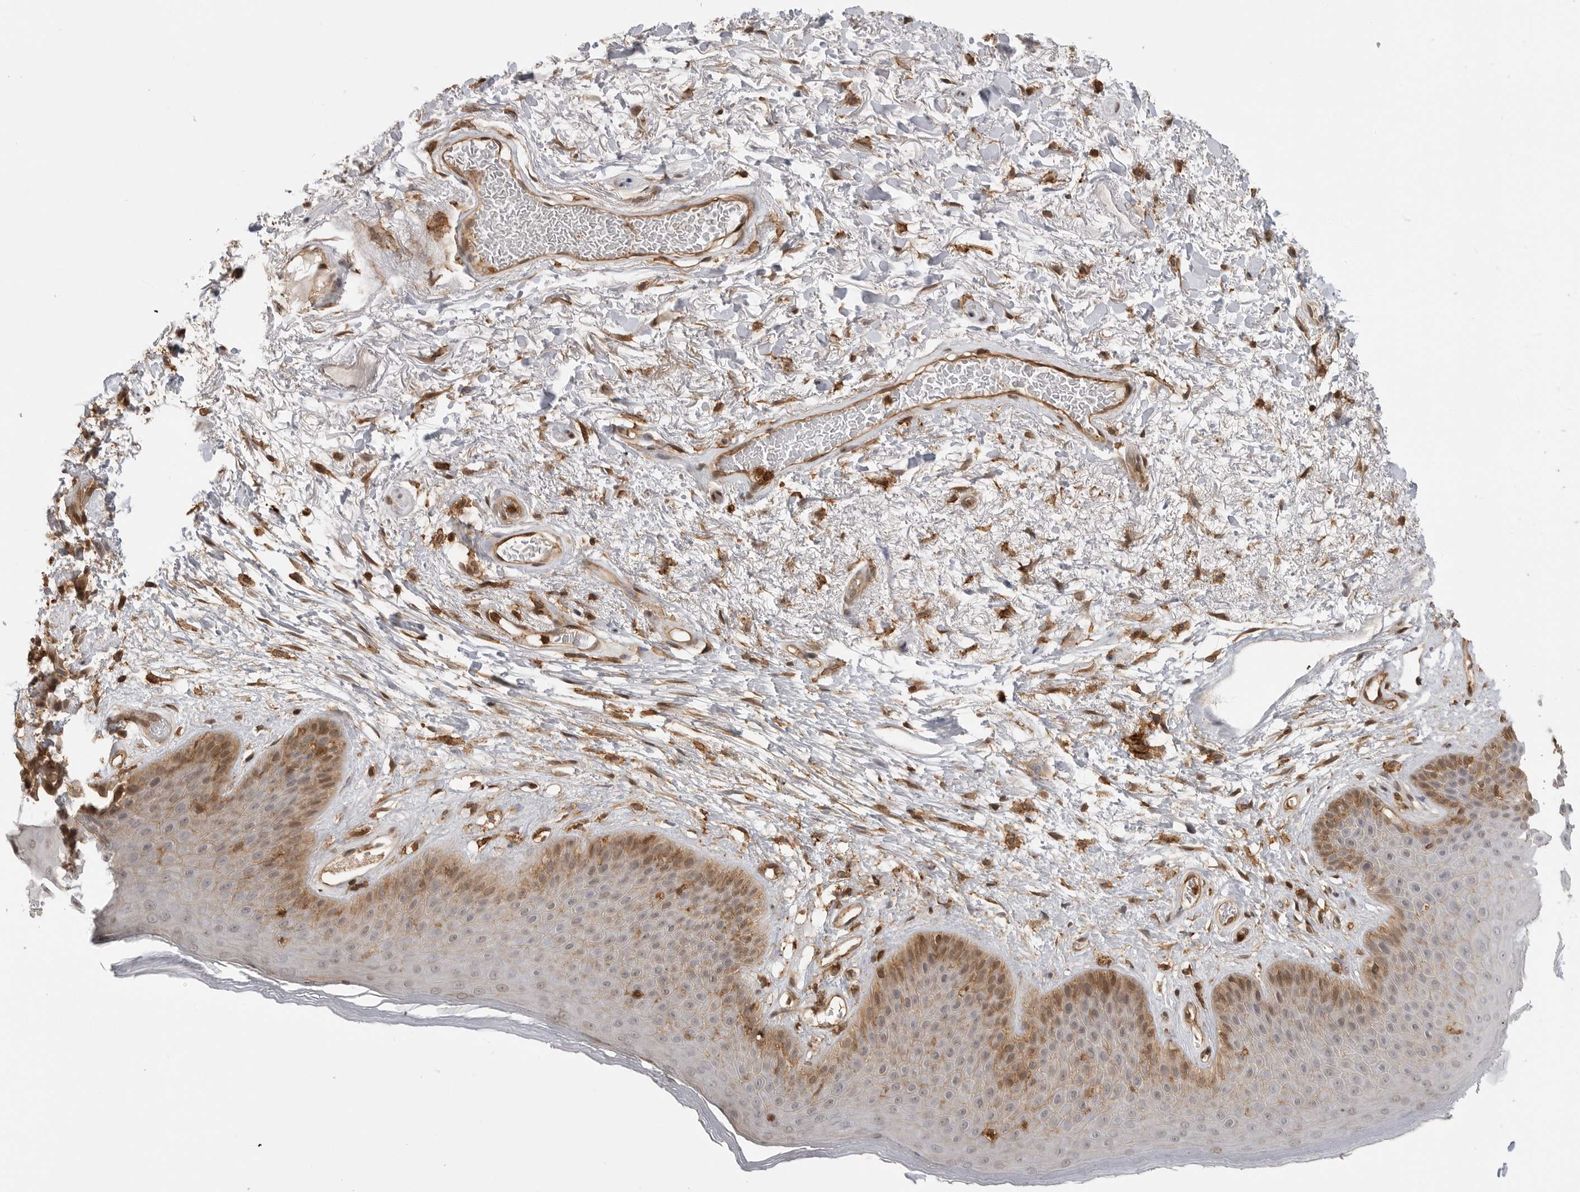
{"staining": {"intensity": "moderate", "quantity": "25%-75%", "location": "cytoplasmic/membranous,nuclear"}, "tissue": "skin", "cell_type": "Epidermal cells", "image_type": "normal", "snomed": [{"axis": "morphology", "description": "Normal tissue, NOS"}, {"axis": "topography", "description": "Anal"}], "caption": "Immunohistochemistry (DAB) staining of unremarkable skin demonstrates moderate cytoplasmic/membranous,nuclear protein positivity in approximately 25%-75% of epidermal cells.", "gene": "ANXA11", "patient": {"sex": "male", "age": 74}}